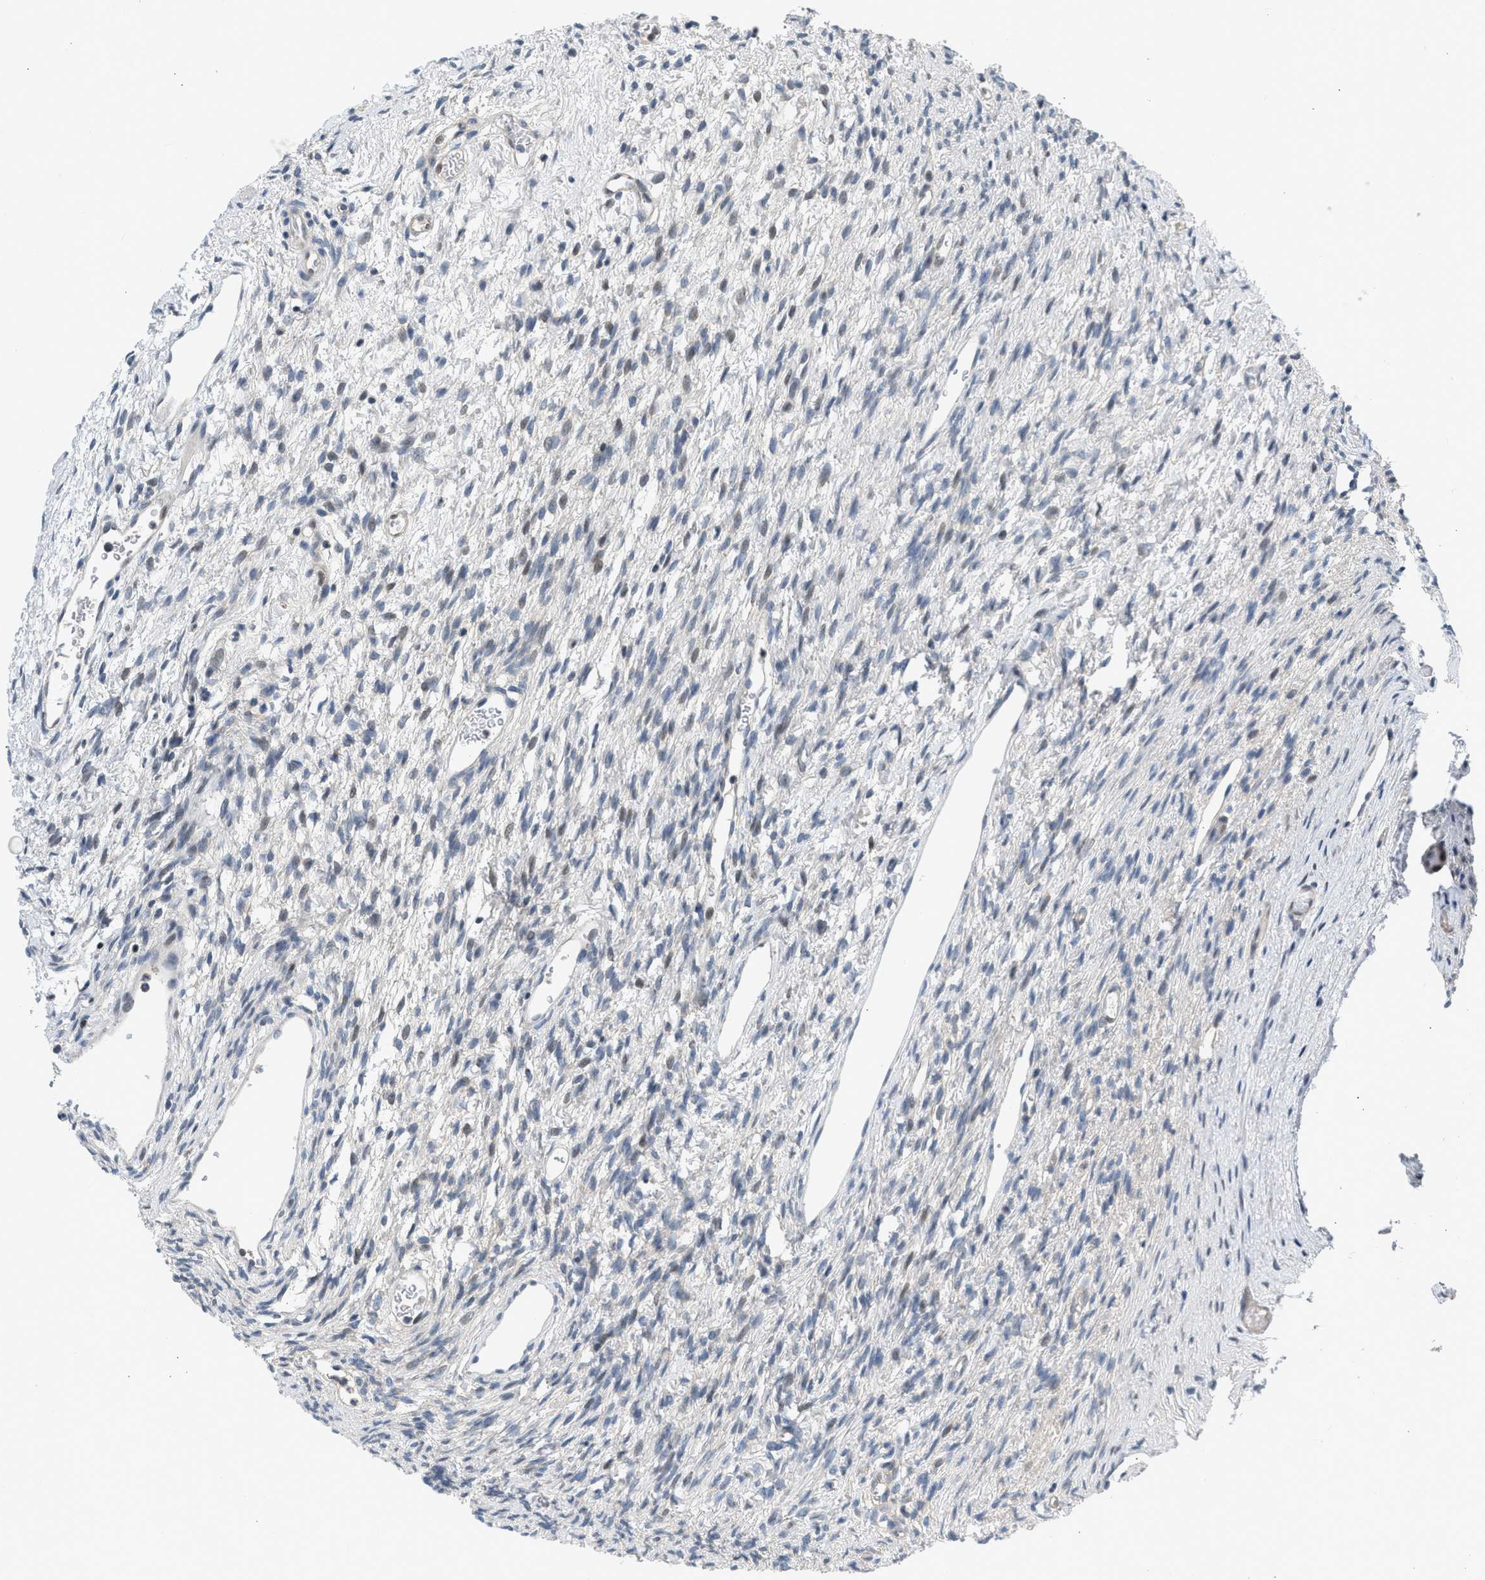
{"staining": {"intensity": "weak", "quantity": ">75%", "location": "cytoplasmic/membranous"}, "tissue": "ovary", "cell_type": "Follicle cells", "image_type": "normal", "snomed": [{"axis": "morphology", "description": "Normal tissue, NOS"}, {"axis": "topography", "description": "Ovary"}], "caption": "Benign ovary was stained to show a protein in brown. There is low levels of weak cytoplasmic/membranous positivity in about >75% of follicle cells.", "gene": "OLIG3", "patient": {"sex": "female", "age": 33}}